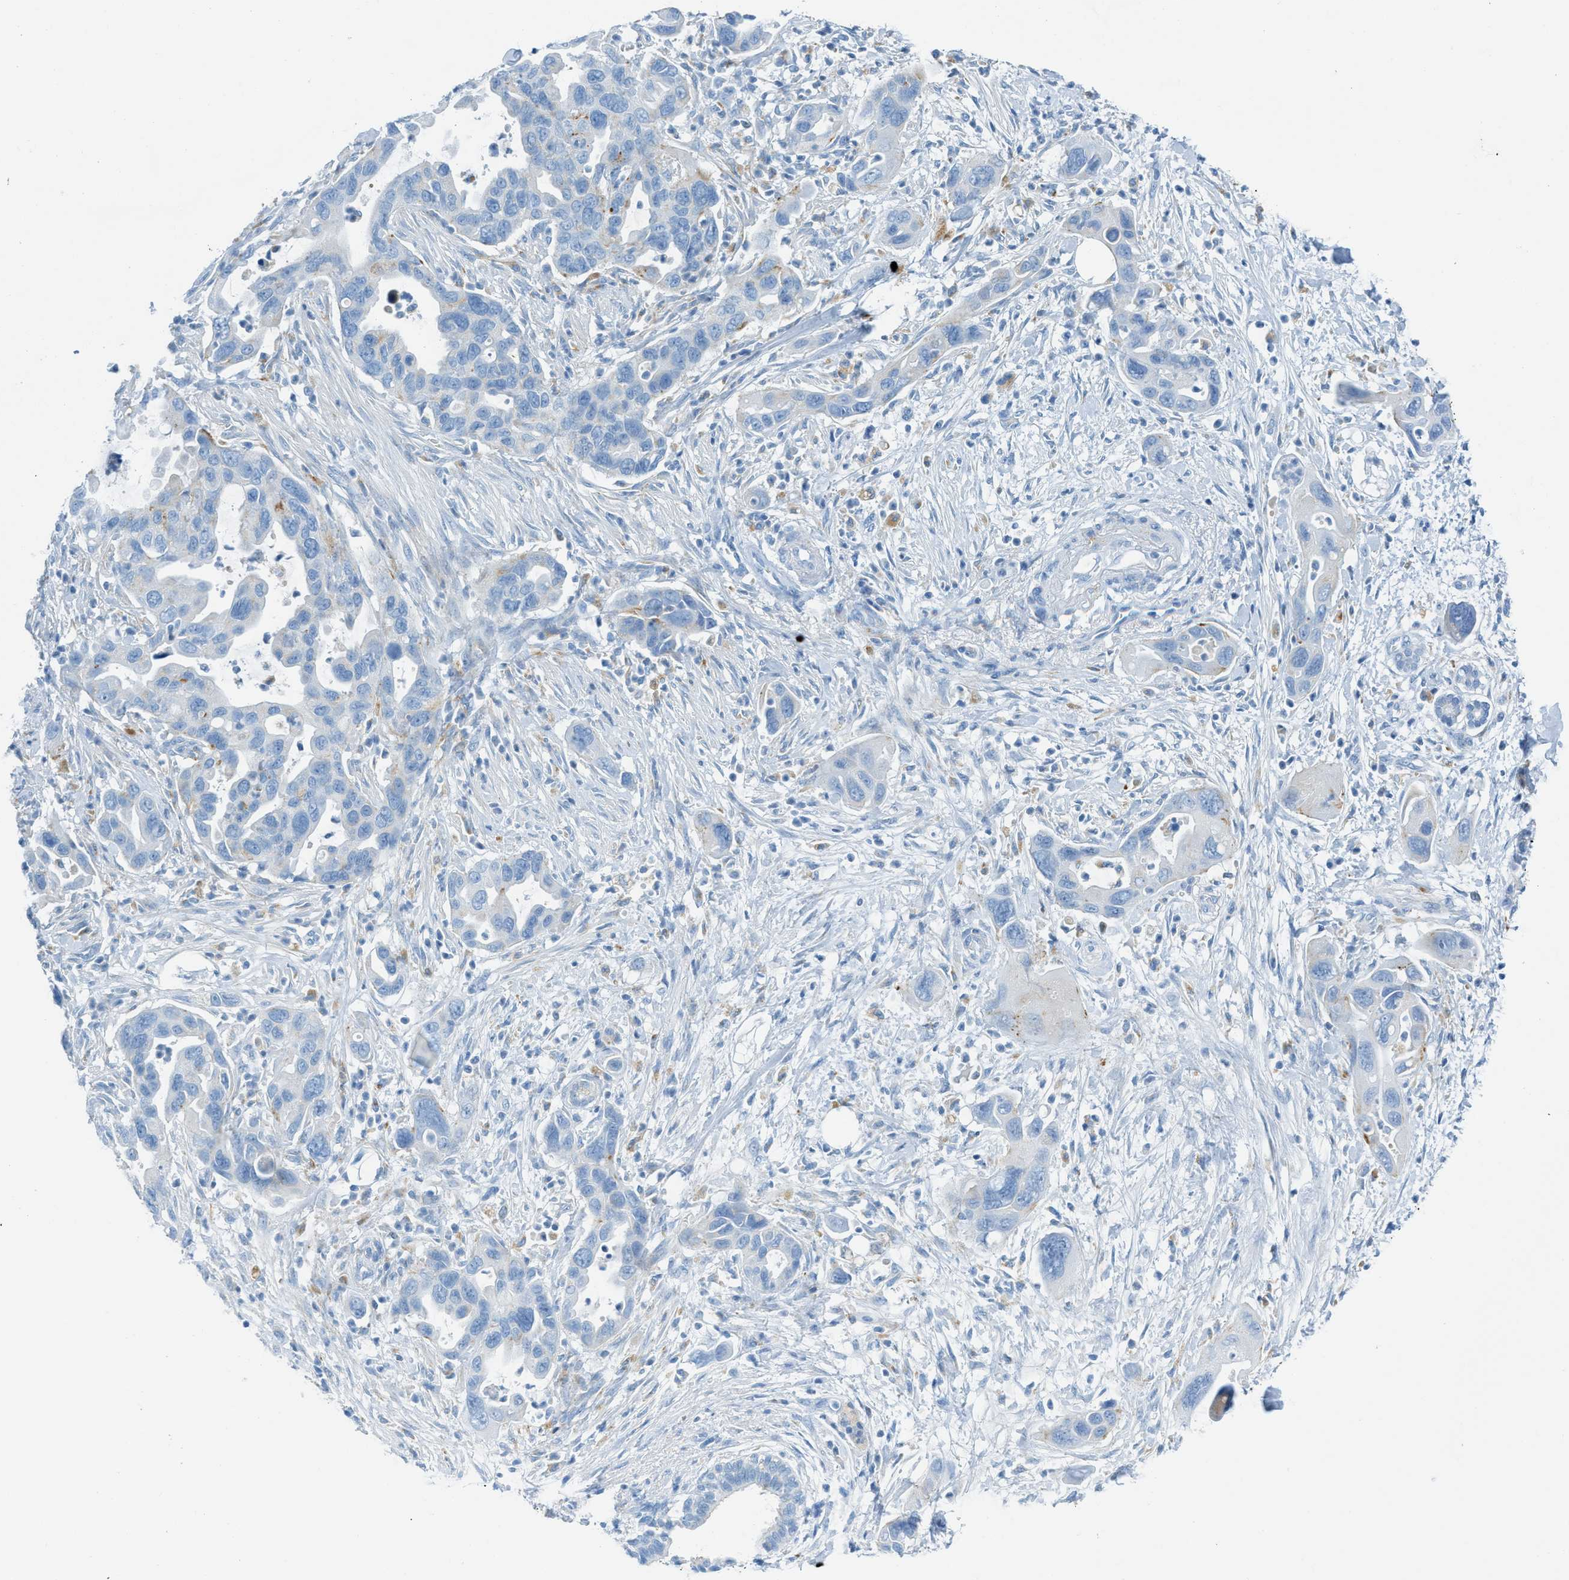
{"staining": {"intensity": "negative", "quantity": "none", "location": "none"}, "tissue": "pancreatic cancer", "cell_type": "Tumor cells", "image_type": "cancer", "snomed": [{"axis": "morphology", "description": "Normal tissue, NOS"}, {"axis": "morphology", "description": "Adenocarcinoma, NOS"}, {"axis": "topography", "description": "Pancreas"}], "caption": "Tumor cells show no significant staining in pancreatic adenocarcinoma. (Stains: DAB immunohistochemistry with hematoxylin counter stain, Microscopy: brightfield microscopy at high magnification).", "gene": "C21orf62", "patient": {"sex": "female", "age": 71}}